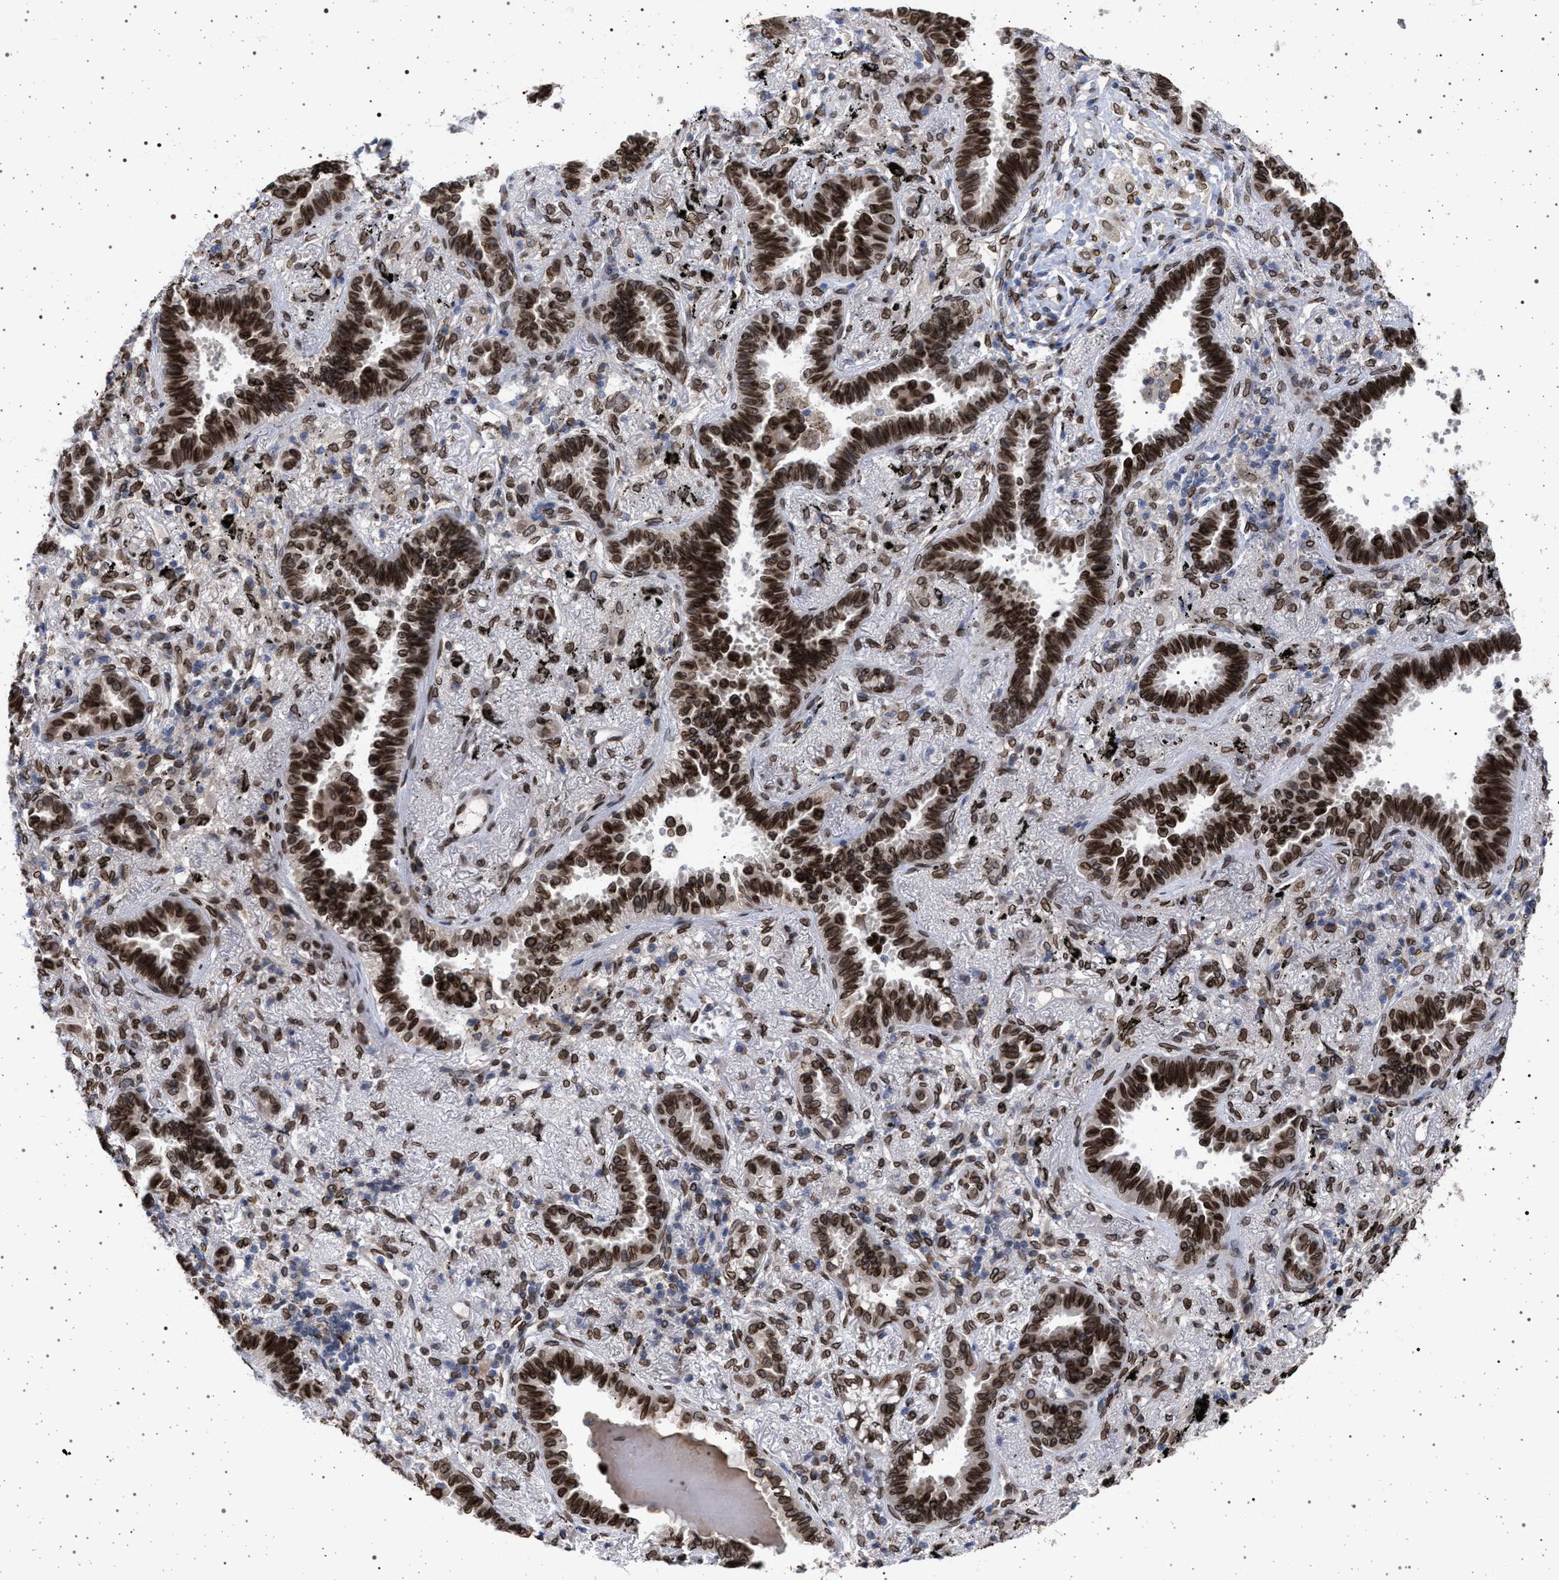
{"staining": {"intensity": "strong", "quantity": ">75%", "location": "cytoplasmic/membranous,nuclear"}, "tissue": "lung cancer", "cell_type": "Tumor cells", "image_type": "cancer", "snomed": [{"axis": "morphology", "description": "Adenocarcinoma, NOS"}, {"axis": "topography", "description": "Lung"}], "caption": "High-magnification brightfield microscopy of adenocarcinoma (lung) stained with DAB (3,3'-diaminobenzidine) (brown) and counterstained with hematoxylin (blue). tumor cells exhibit strong cytoplasmic/membranous and nuclear positivity is appreciated in about>75% of cells.", "gene": "ING2", "patient": {"sex": "male", "age": 59}}